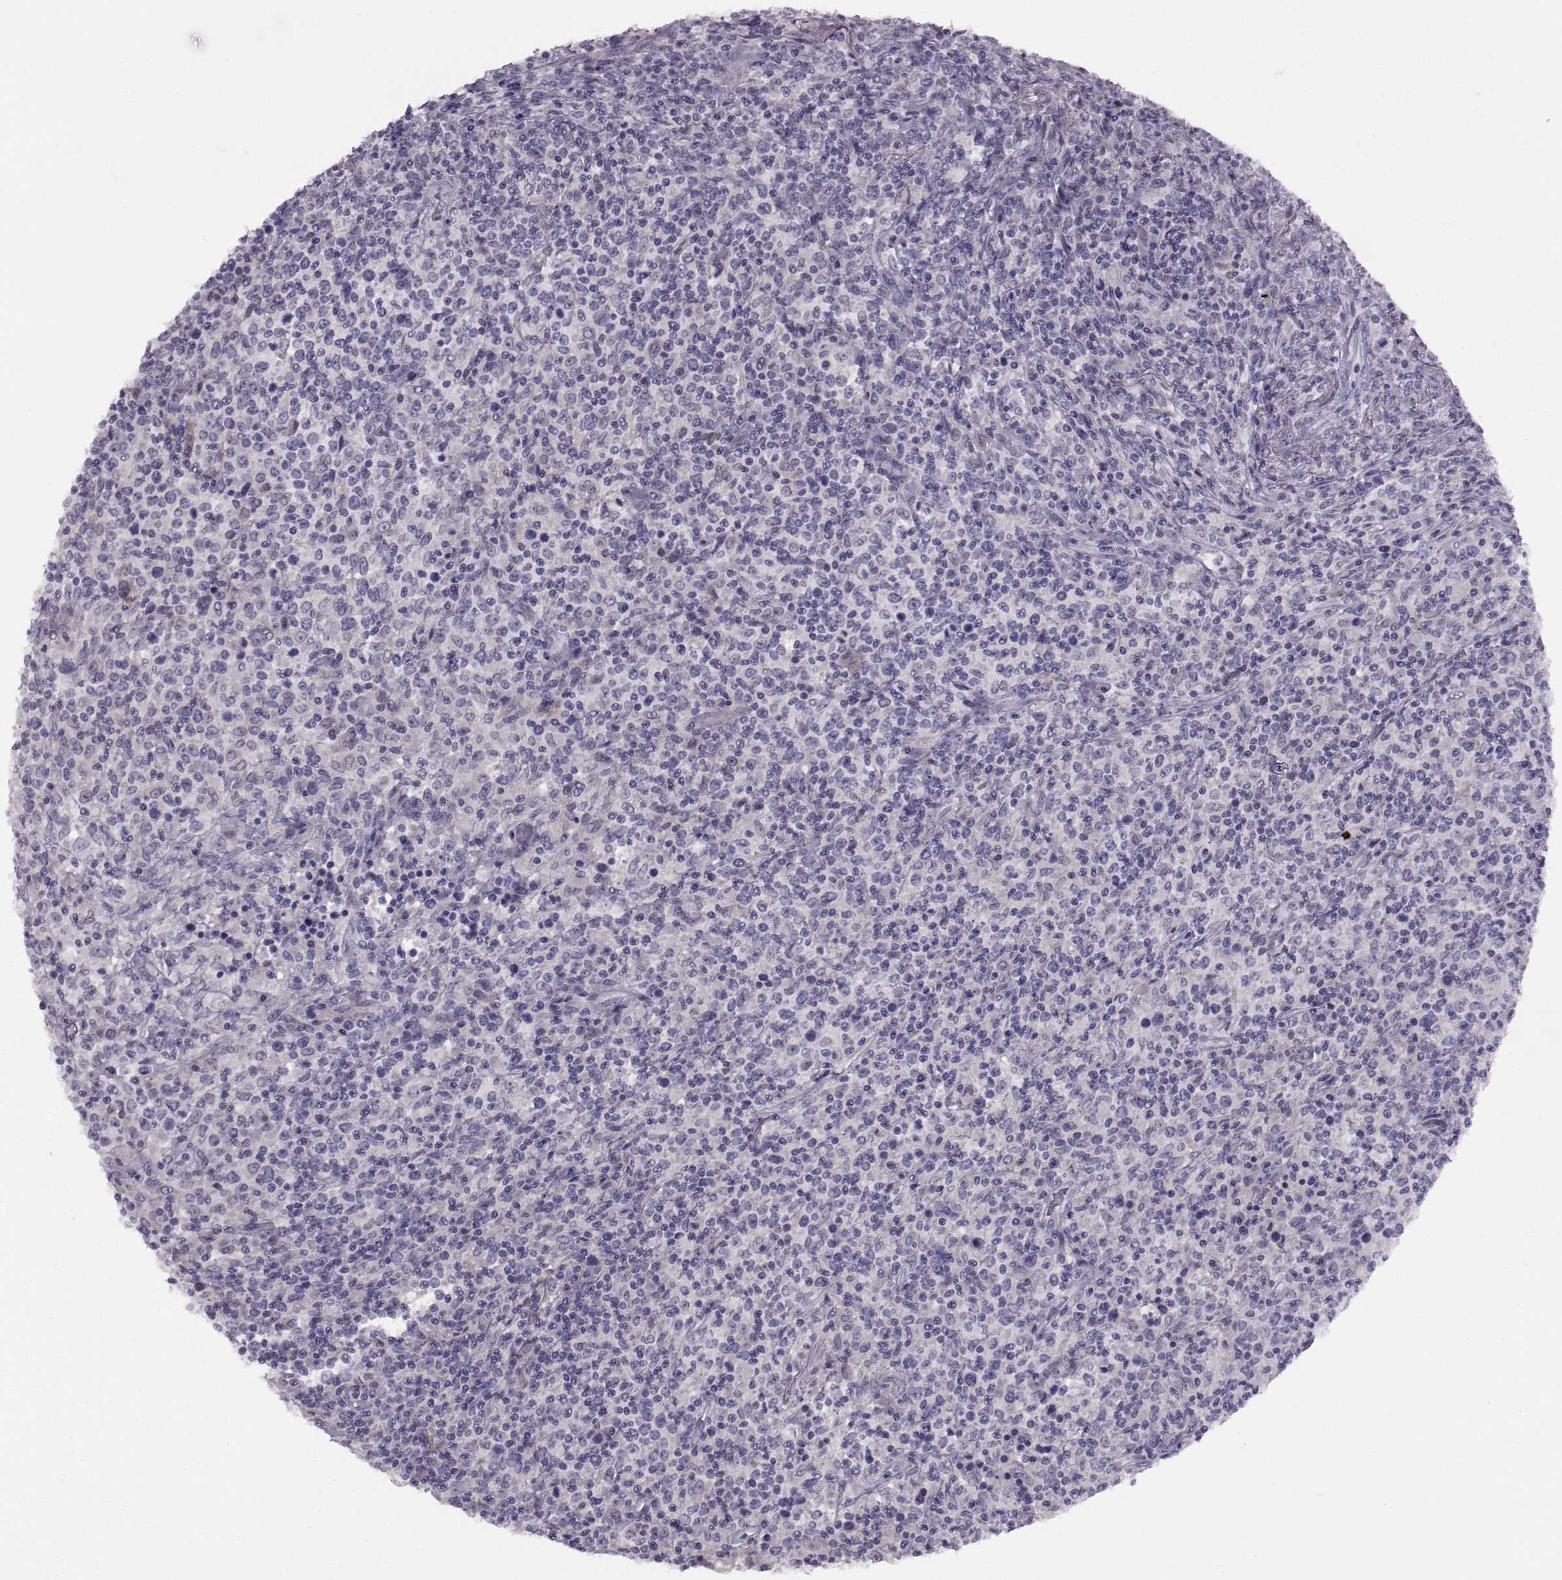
{"staining": {"intensity": "negative", "quantity": "none", "location": "none"}, "tissue": "lymphoma", "cell_type": "Tumor cells", "image_type": "cancer", "snomed": [{"axis": "morphology", "description": "Malignant lymphoma, non-Hodgkin's type, High grade"}, {"axis": "topography", "description": "Lung"}], "caption": "This photomicrograph is of lymphoma stained with immunohistochemistry (IHC) to label a protein in brown with the nuclei are counter-stained blue. There is no expression in tumor cells.", "gene": "BSPH1", "patient": {"sex": "male", "age": 79}}